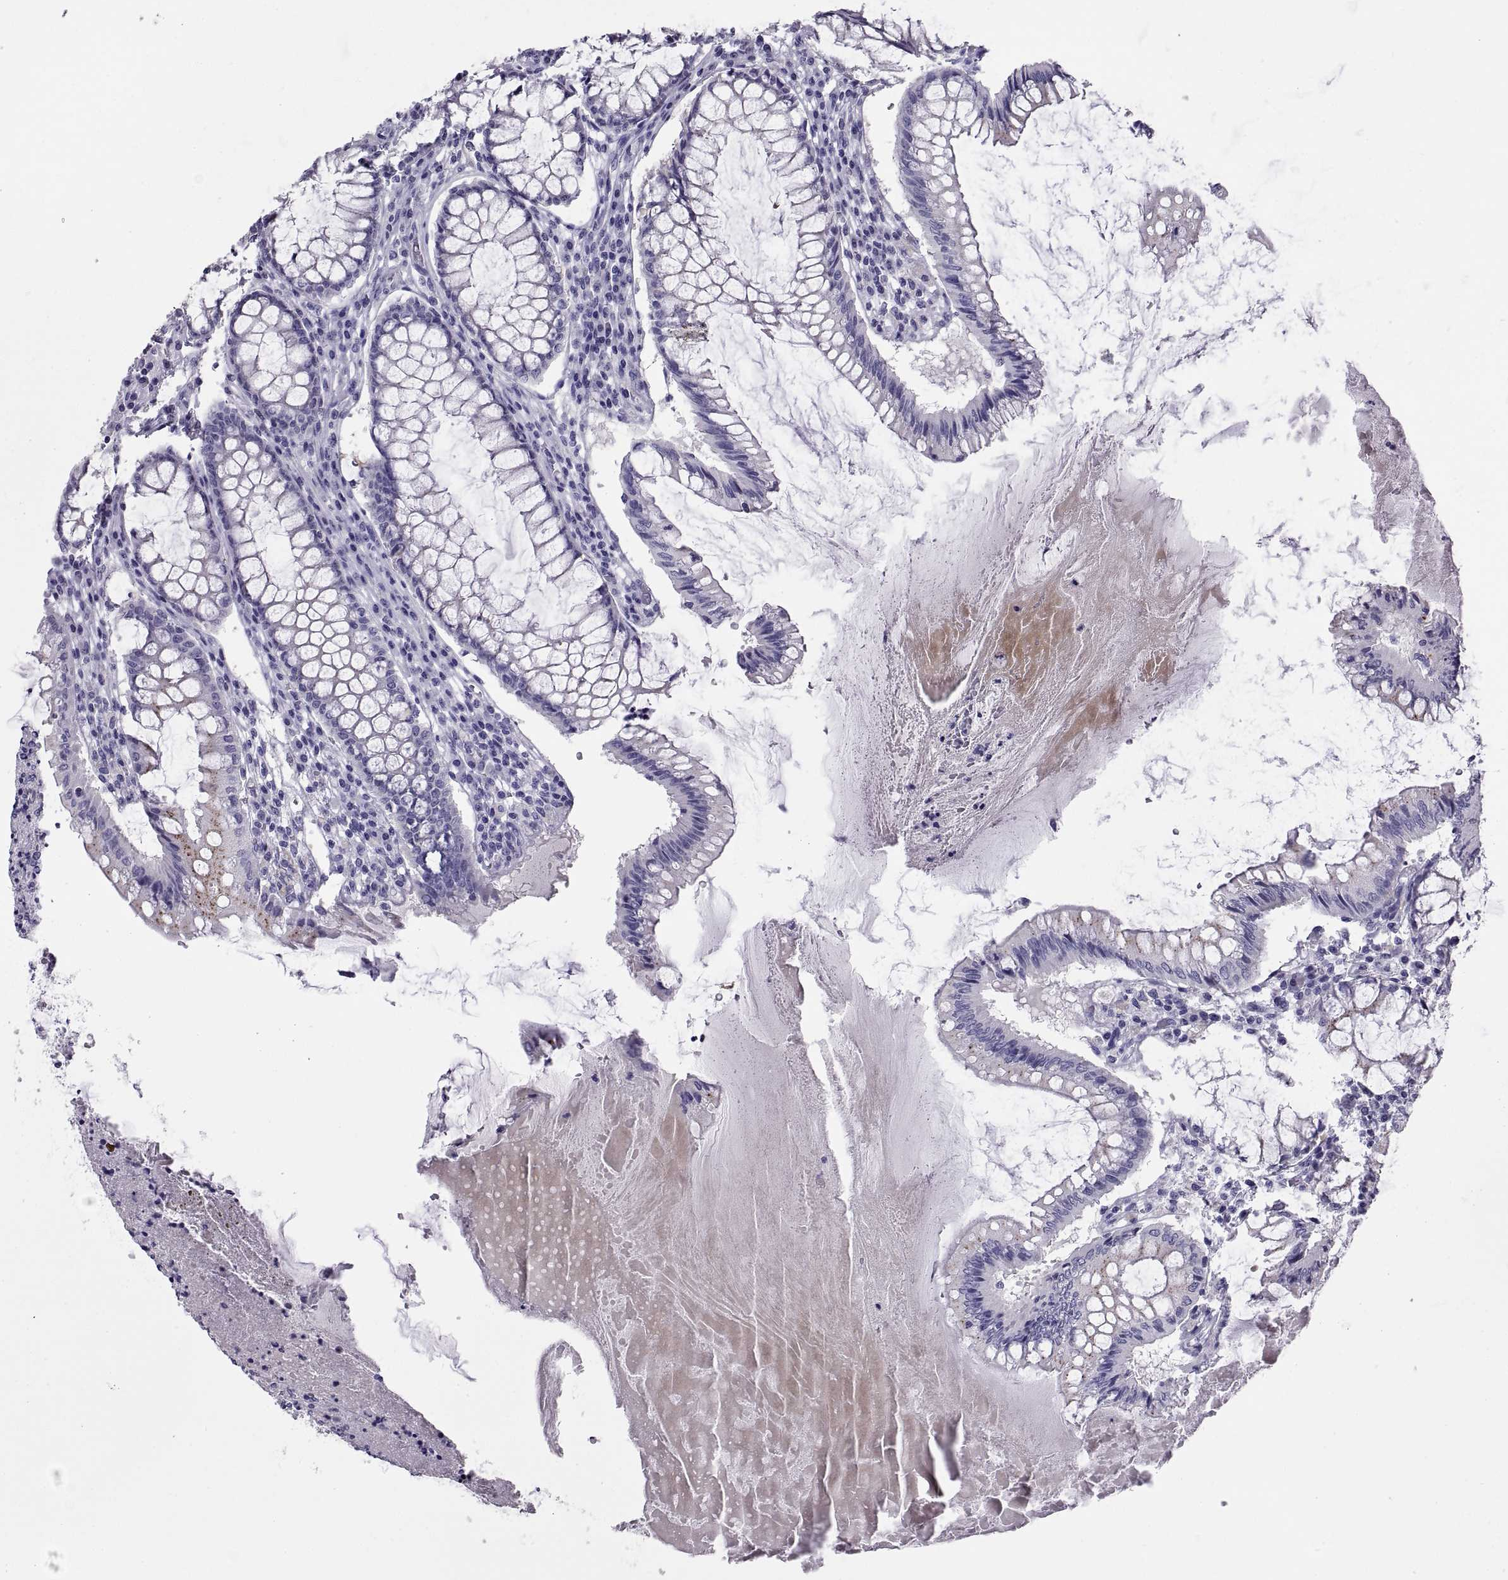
{"staining": {"intensity": "negative", "quantity": "none", "location": "none"}, "tissue": "colorectal cancer", "cell_type": "Tumor cells", "image_type": "cancer", "snomed": [{"axis": "morphology", "description": "Adenocarcinoma, NOS"}, {"axis": "topography", "description": "Colon"}], "caption": "Colorectal cancer (adenocarcinoma) stained for a protein using immunohistochemistry (IHC) displays no staining tumor cells.", "gene": "RGS20", "patient": {"sex": "female", "age": 70}}